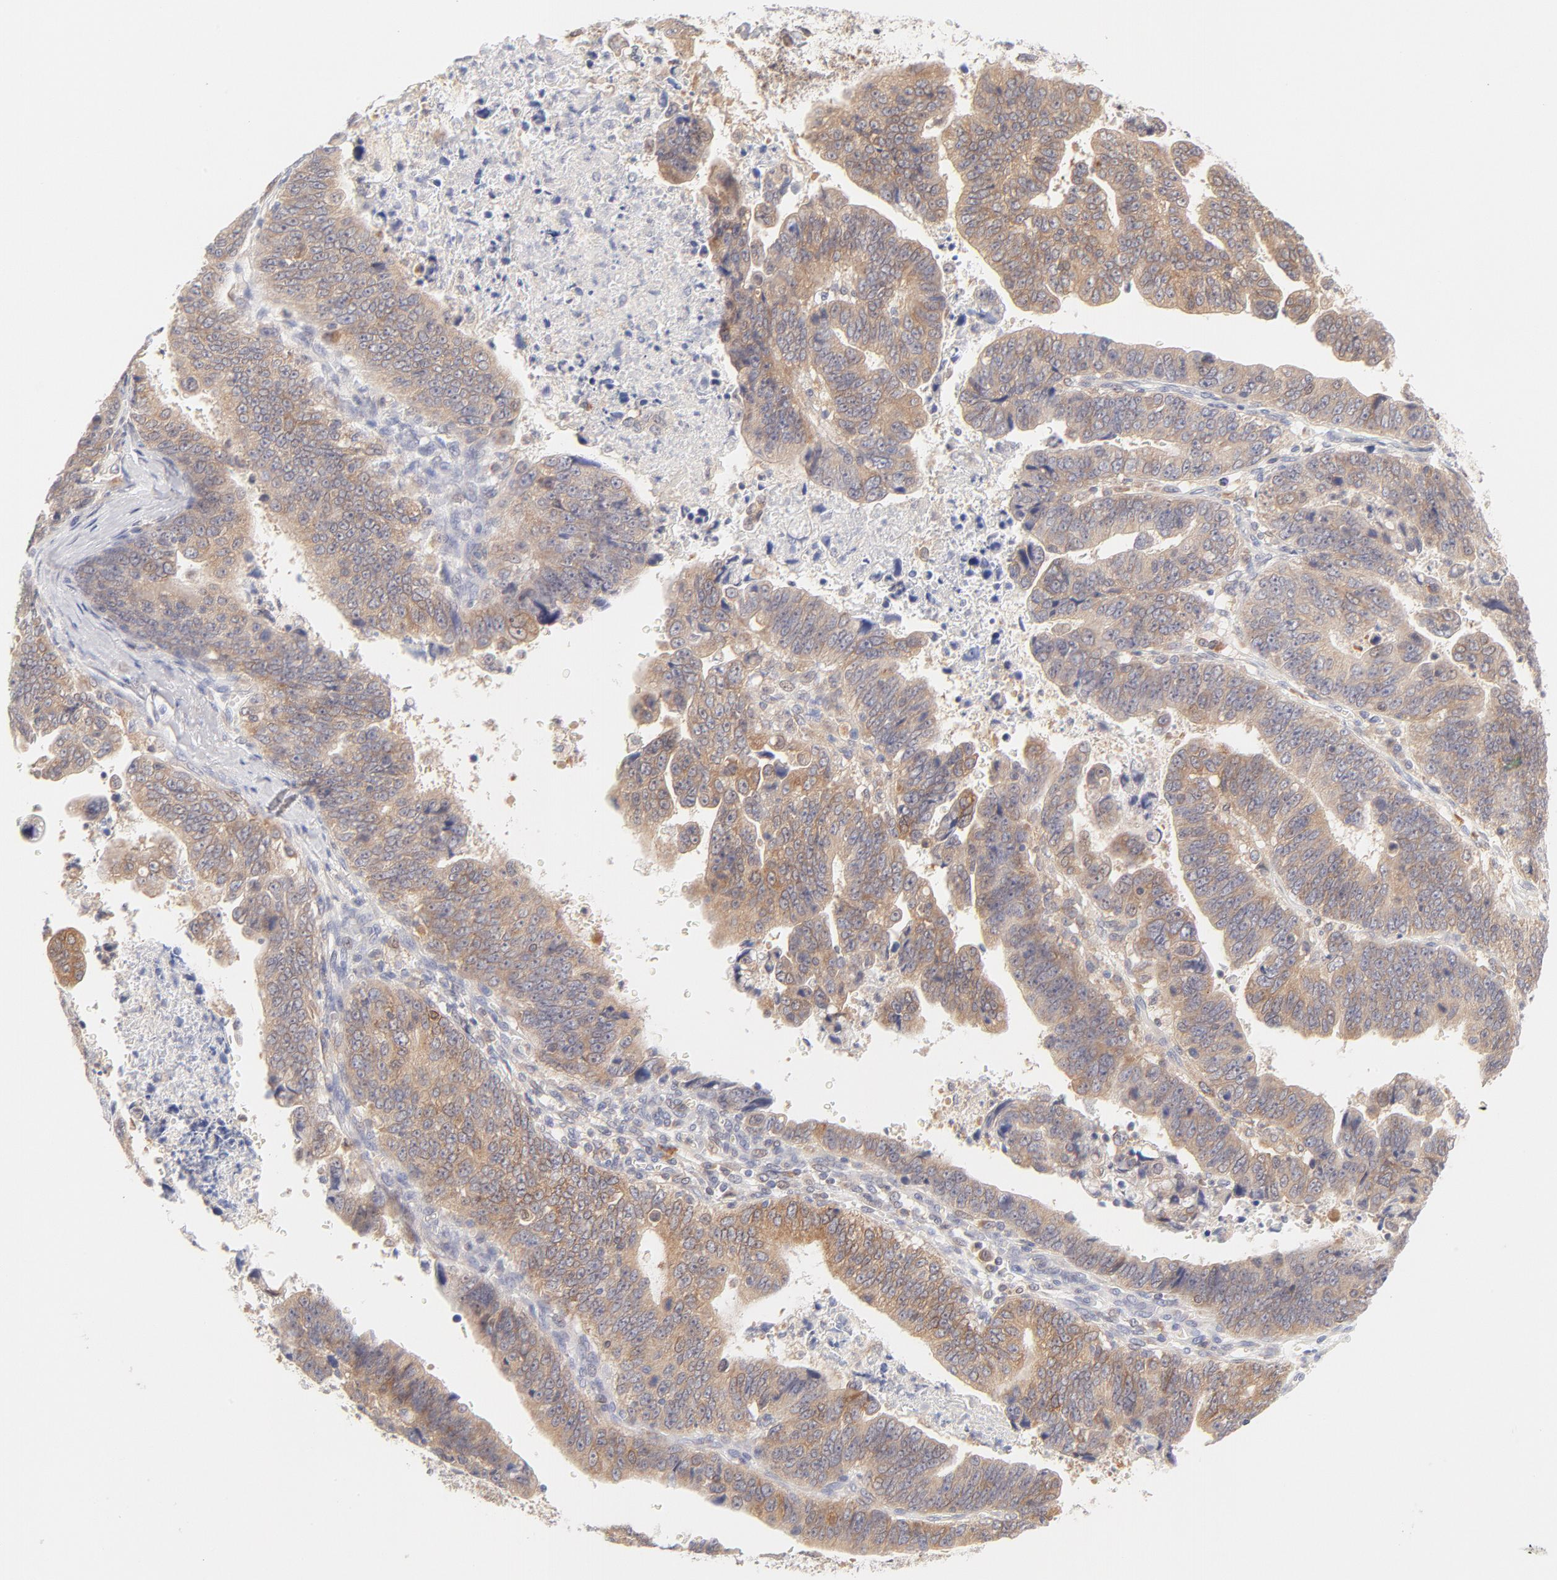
{"staining": {"intensity": "moderate", "quantity": ">75%", "location": "cytoplasmic/membranous"}, "tissue": "stomach cancer", "cell_type": "Tumor cells", "image_type": "cancer", "snomed": [{"axis": "morphology", "description": "Adenocarcinoma, NOS"}, {"axis": "topography", "description": "Stomach, upper"}], "caption": "An immunohistochemistry micrograph of tumor tissue is shown. Protein staining in brown labels moderate cytoplasmic/membranous positivity in adenocarcinoma (stomach) within tumor cells. The protein of interest is stained brown, and the nuclei are stained in blue (DAB (3,3'-diaminobenzidine) IHC with brightfield microscopy, high magnification).", "gene": "RPS6KA1", "patient": {"sex": "female", "age": 50}}